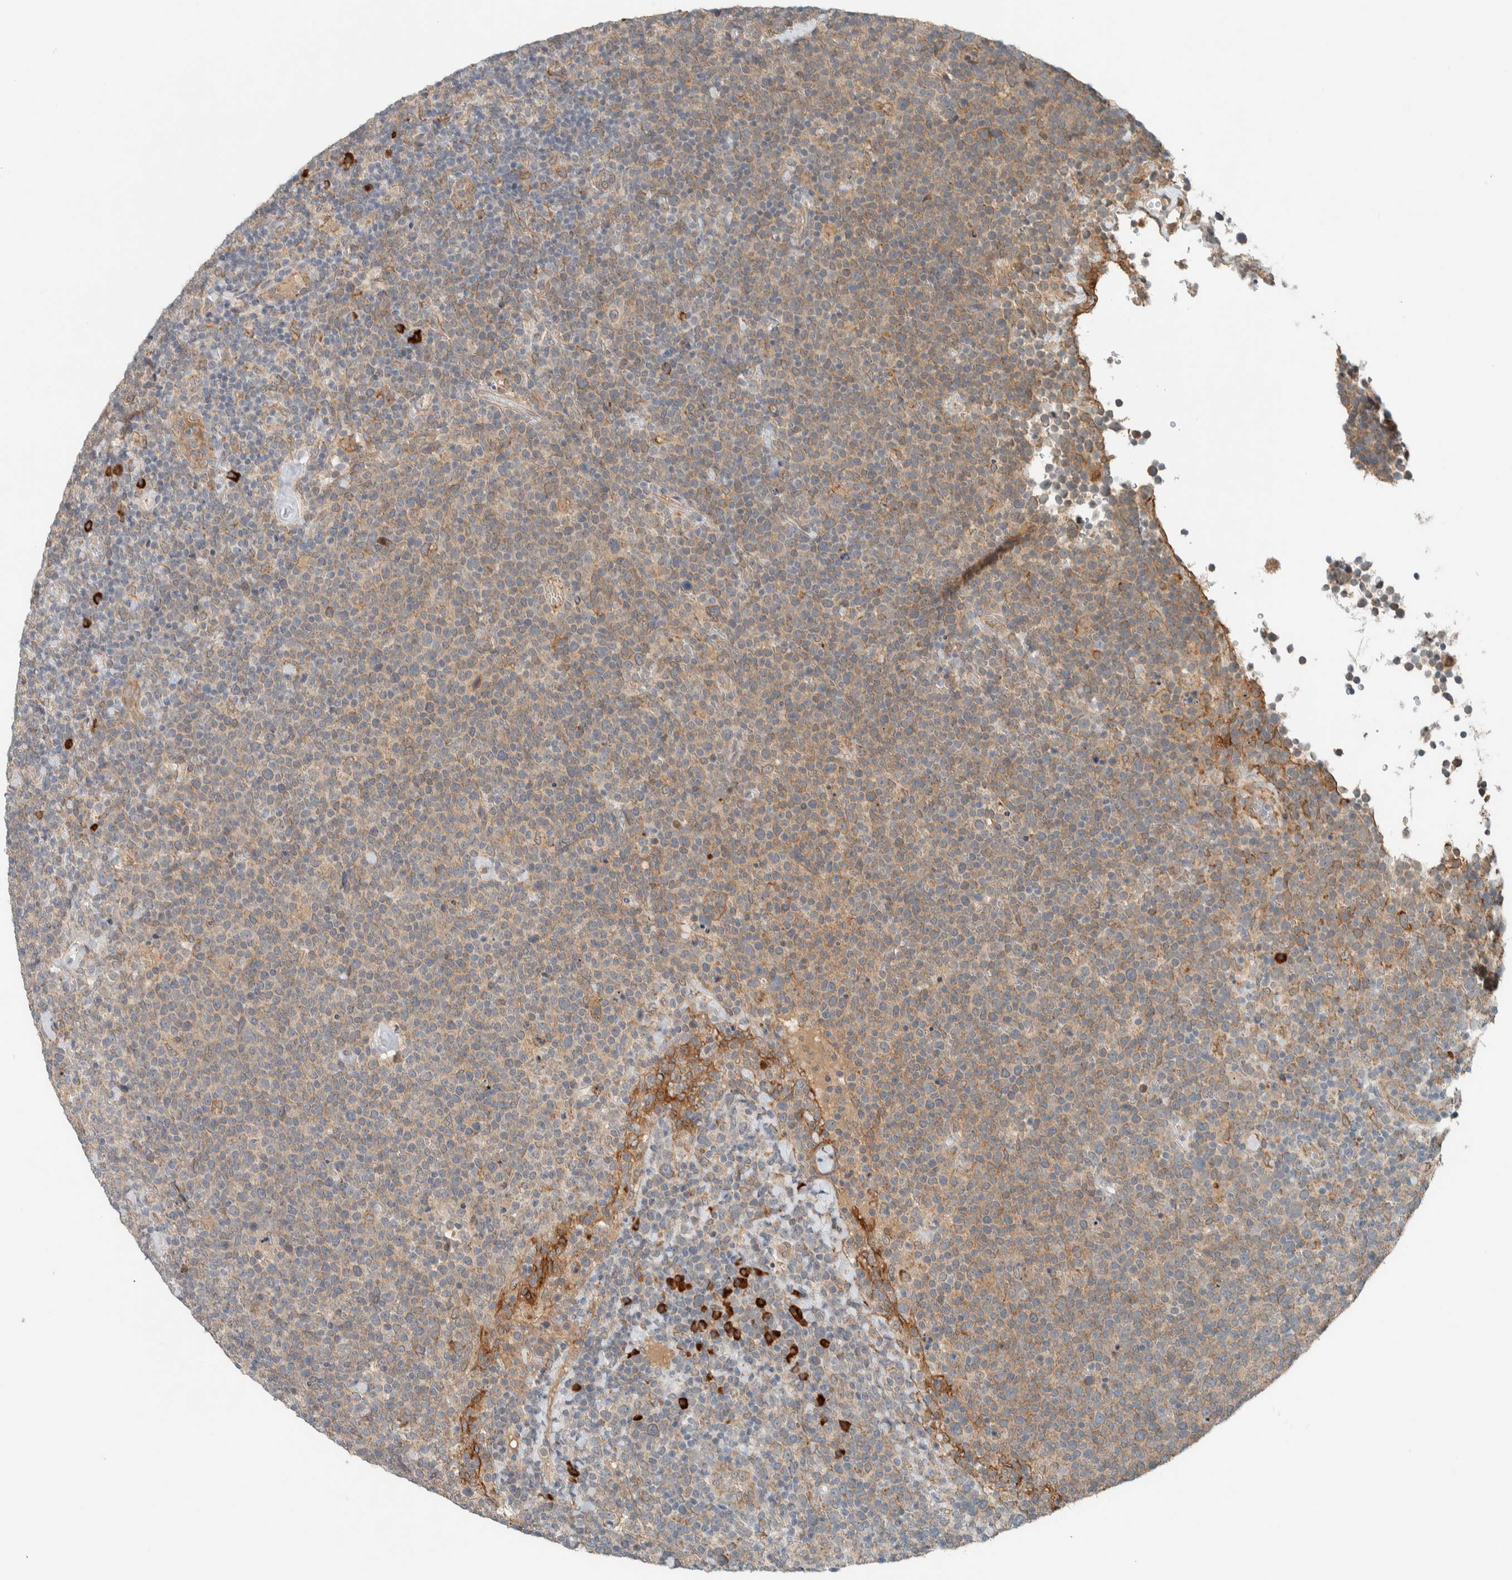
{"staining": {"intensity": "weak", "quantity": ">75%", "location": "cytoplasmic/membranous"}, "tissue": "lymphoma", "cell_type": "Tumor cells", "image_type": "cancer", "snomed": [{"axis": "morphology", "description": "Malignant lymphoma, non-Hodgkin's type, High grade"}, {"axis": "topography", "description": "Lymph node"}], "caption": "Immunohistochemistry (IHC) staining of malignant lymphoma, non-Hodgkin's type (high-grade), which displays low levels of weak cytoplasmic/membranous positivity in about >75% of tumor cells indicating weak cytoplasmic/membranous protein positivity. The staining was performed using DAB (brown) for protein detection and nuclei were counterstained in hematoxylin (blue).", "gene": "CTBP2", "patient": {"sex": "male", "age": 61}}